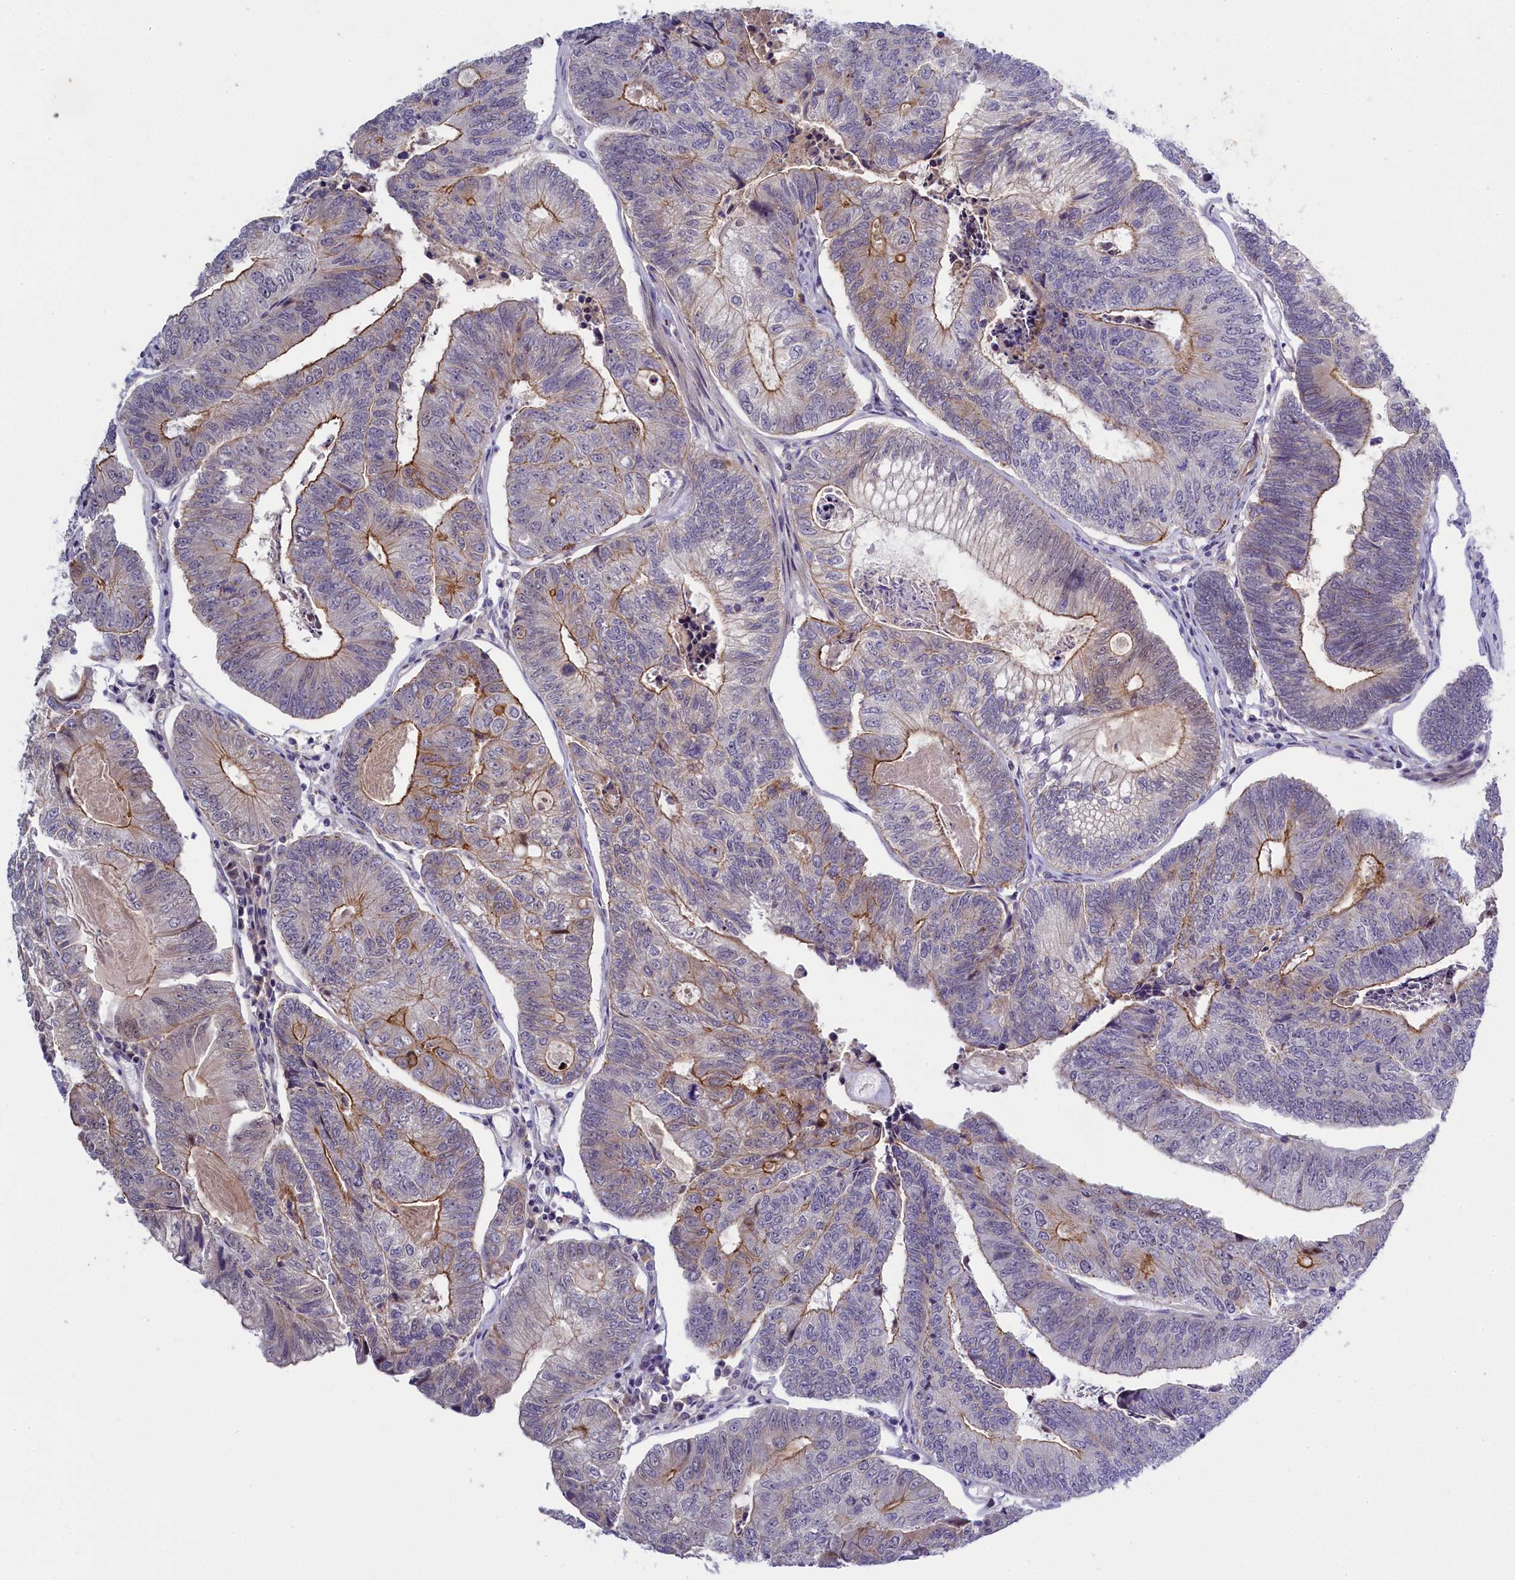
{"staining": {"intensity": "moderate", "quantity": "<25%", "location": "cytoplasmic/membranous"}, "tissue": "colorectal cancer", "cell_type": "Tumor cells", "image_type": "cancer", "snomed": [{"axis": "morphology", "description": "Adenocarcinoma, NOS"}, {"axis": "topography", "description": "Colon"}], "caption": "Immunohistochemistry photomicrograph of neoplastic tissue: colorectal cancer stained using immunohistochemistry (IHC) reveals low levels of moderate protein expression localized specifically in the cytoplasmic/membranous of tumor cells, appearing as a cytoplasmic/membranous brown color.", "gene": "CCL23", "patient": {"sex": "female", "age": 67}}